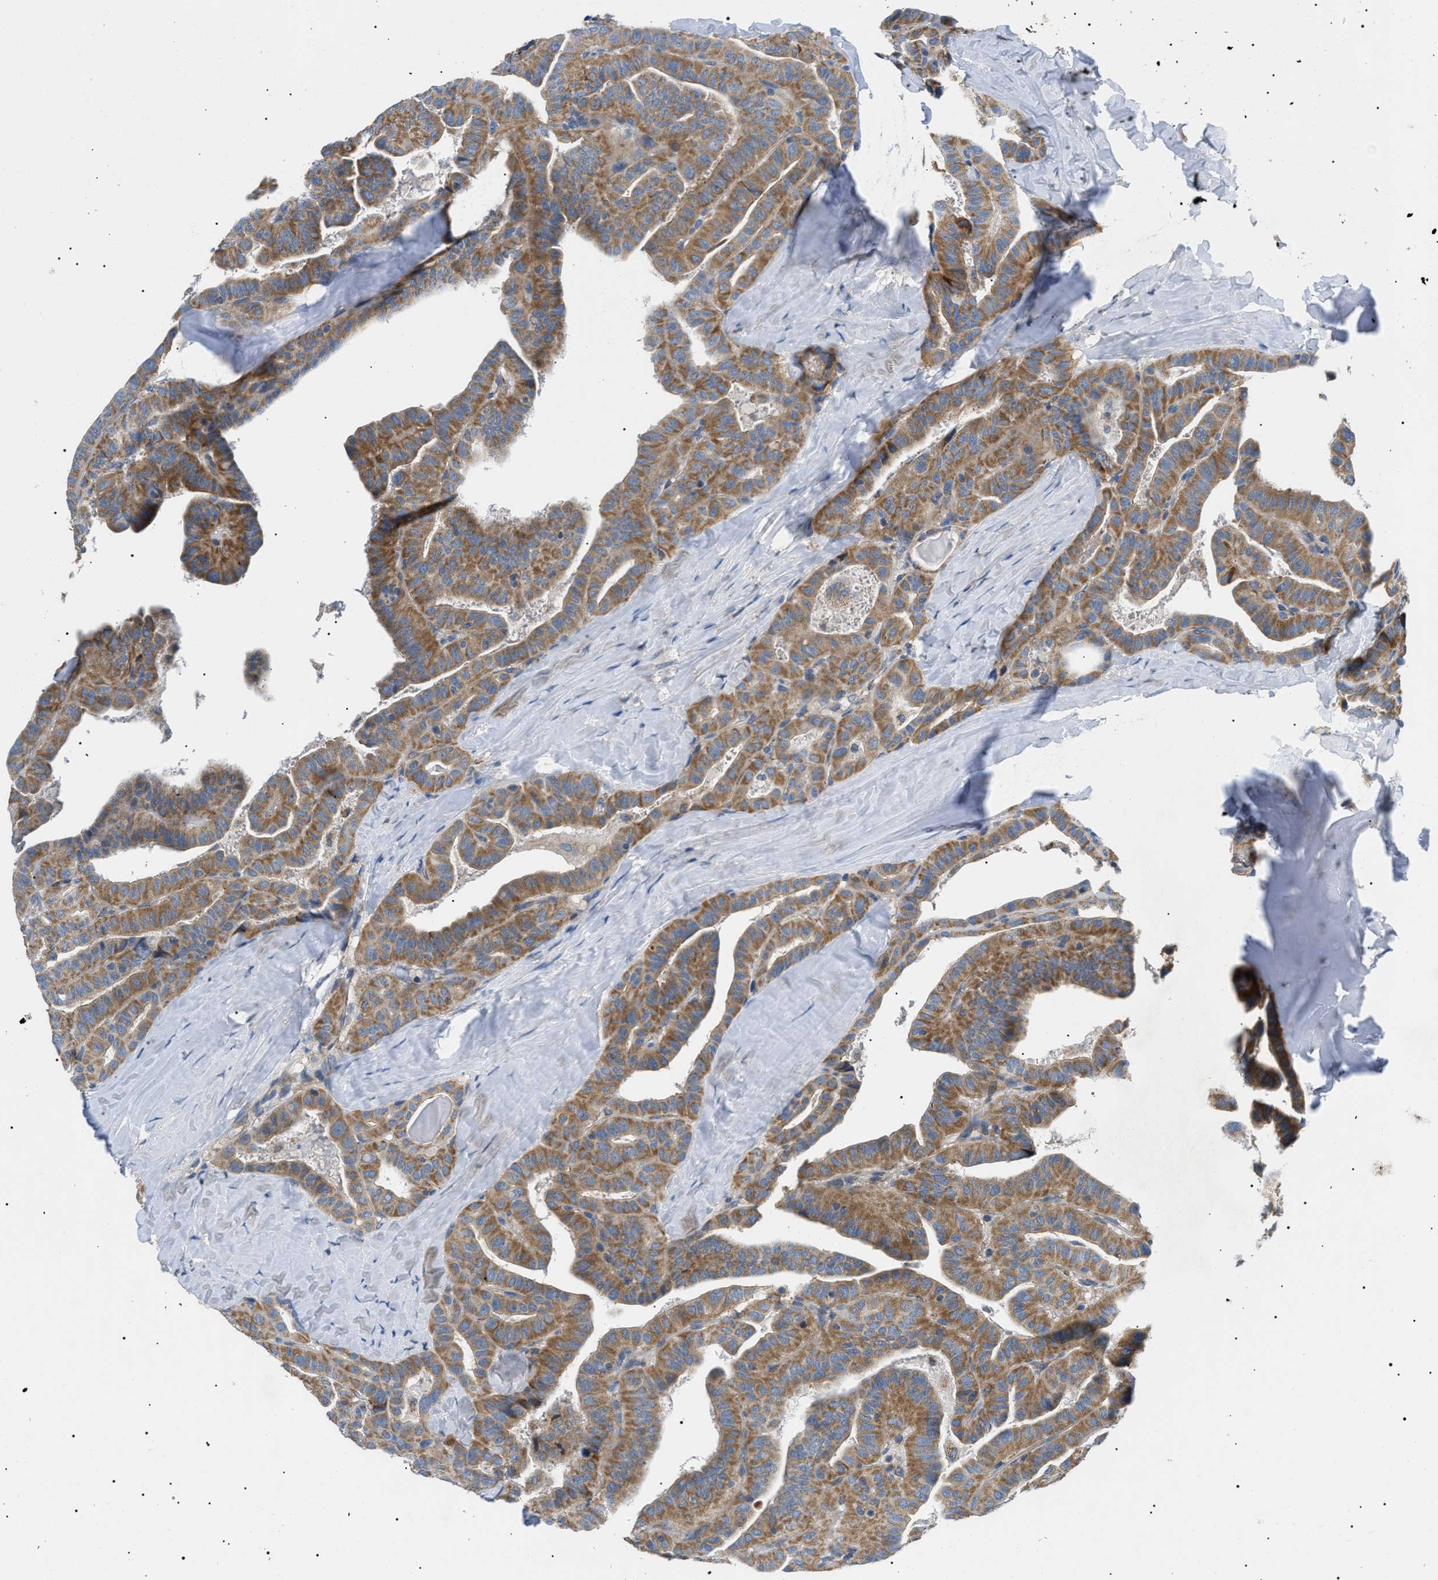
{"staining": {"intensity": "moderate", "quantity": ">75%", "location": "cytoplasmic/membranous"}, "tissue": "thyroid cancer", "cell_type": "Tumor cells", "image_type": "cancer", "snomed": [{"axis": "morphology", "description": "Papillary adenocarcinoma, NOS"}, {"axis": "topography", "description": "Thyroid gland"}], "caption": "There is medium levels of moderate cytoplasmic/membranous positivity in tumor cells of papillary adenocarcinoma (thyroid), as demonstrated by immunohistochemical staining (brown color).", "gene": "TOMM6", "patient": {"sex": "male", "age": 77}}